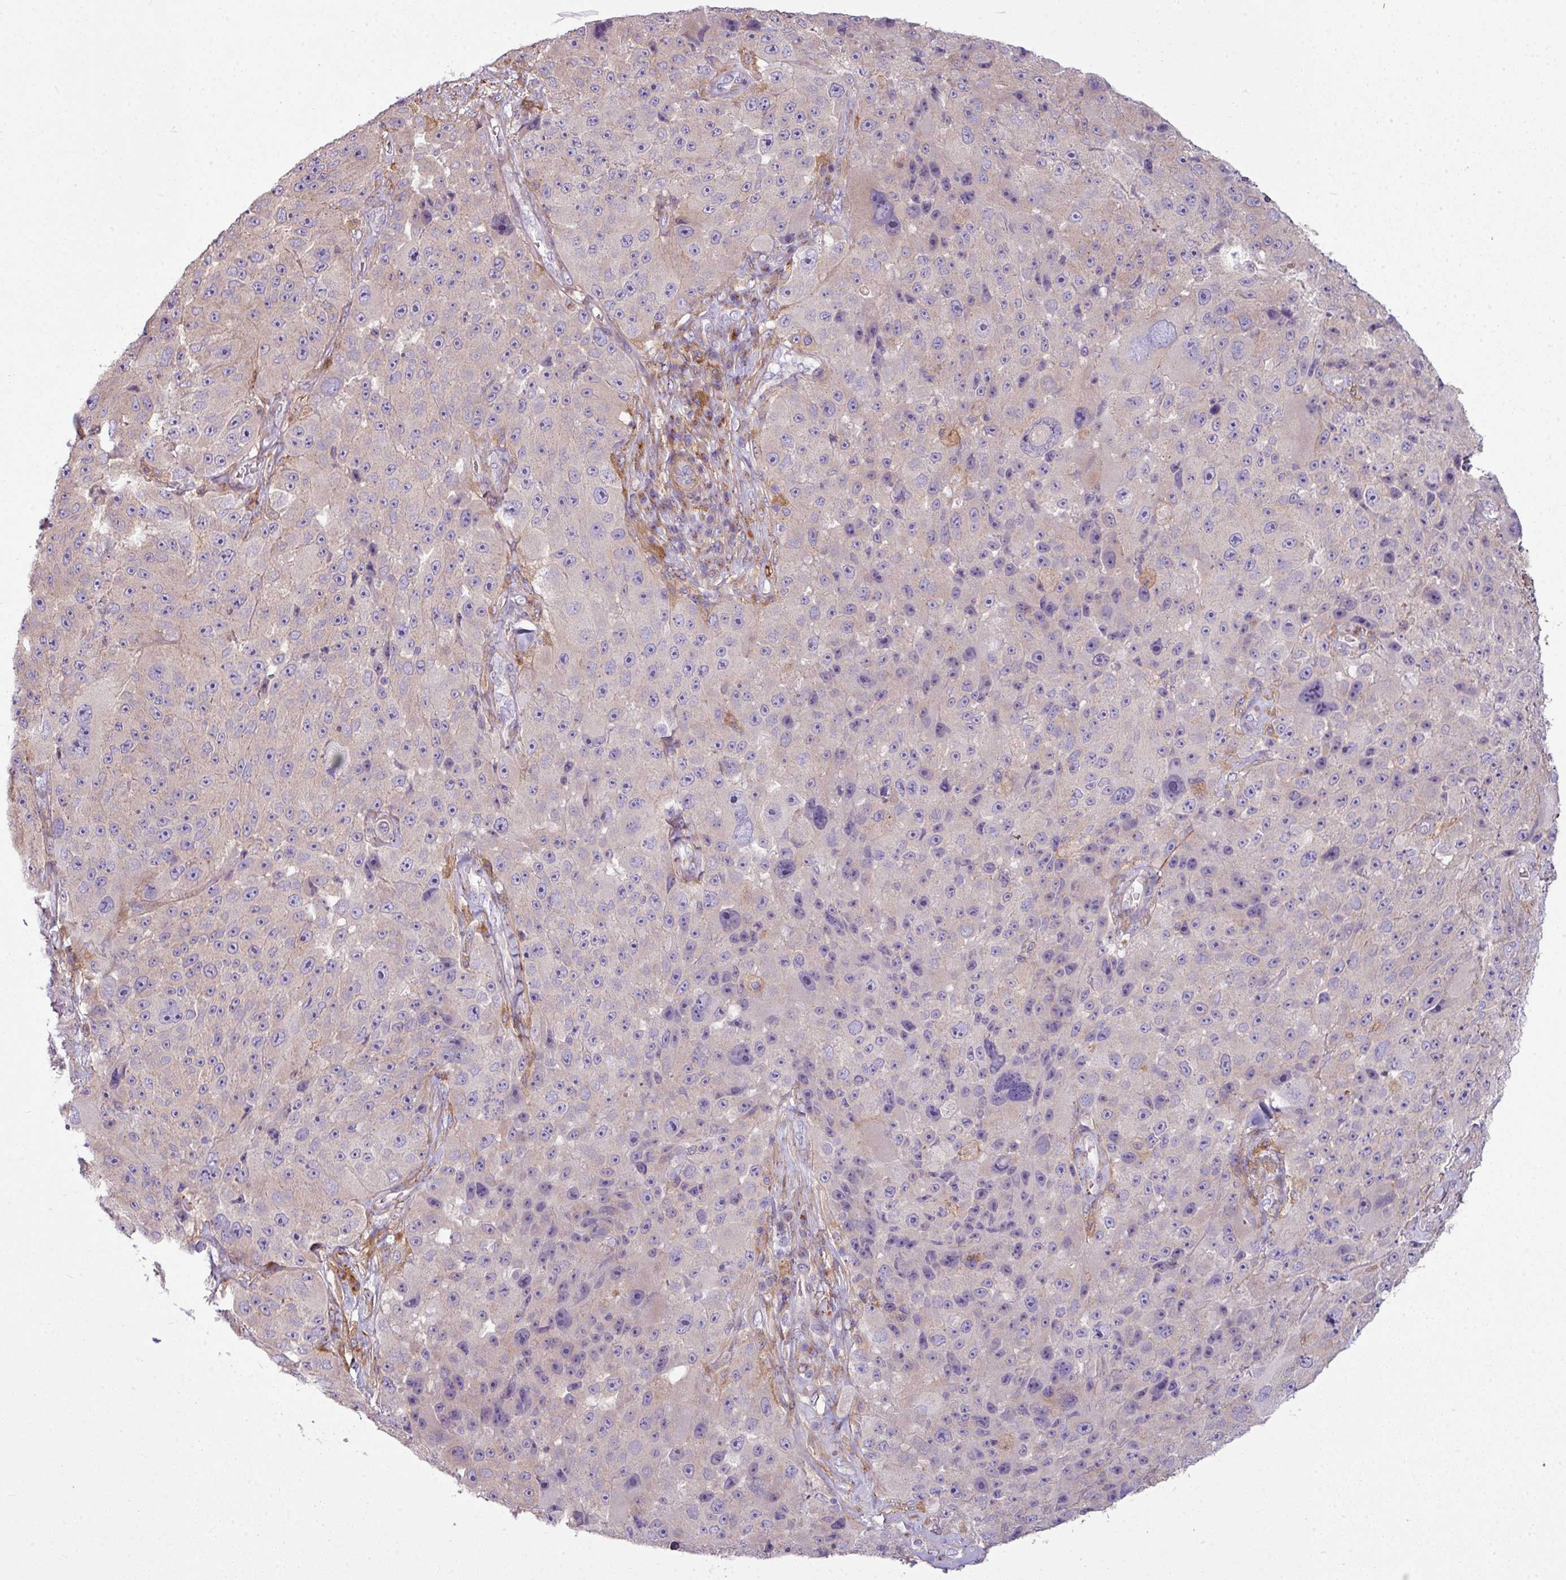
{"staining": {"intensity": "negative", "quantity": "none", "location": "none"}, "tissue": "melanoma", "cell_type": "Tumor cells", "image_type": "cancer", "snomed": [{"axis": "morphology", "description": "Malignant melanoma, Metastatic site"}, {"axis": "topography", "description": "Lymph node"}], "caption": "A high-resolution image shows immunohistochemistry staining of melanoma, which shows no significant expression in tumor cells.", "gene": "COL8A1", "patient": {"sex": "male", "age": 62}}